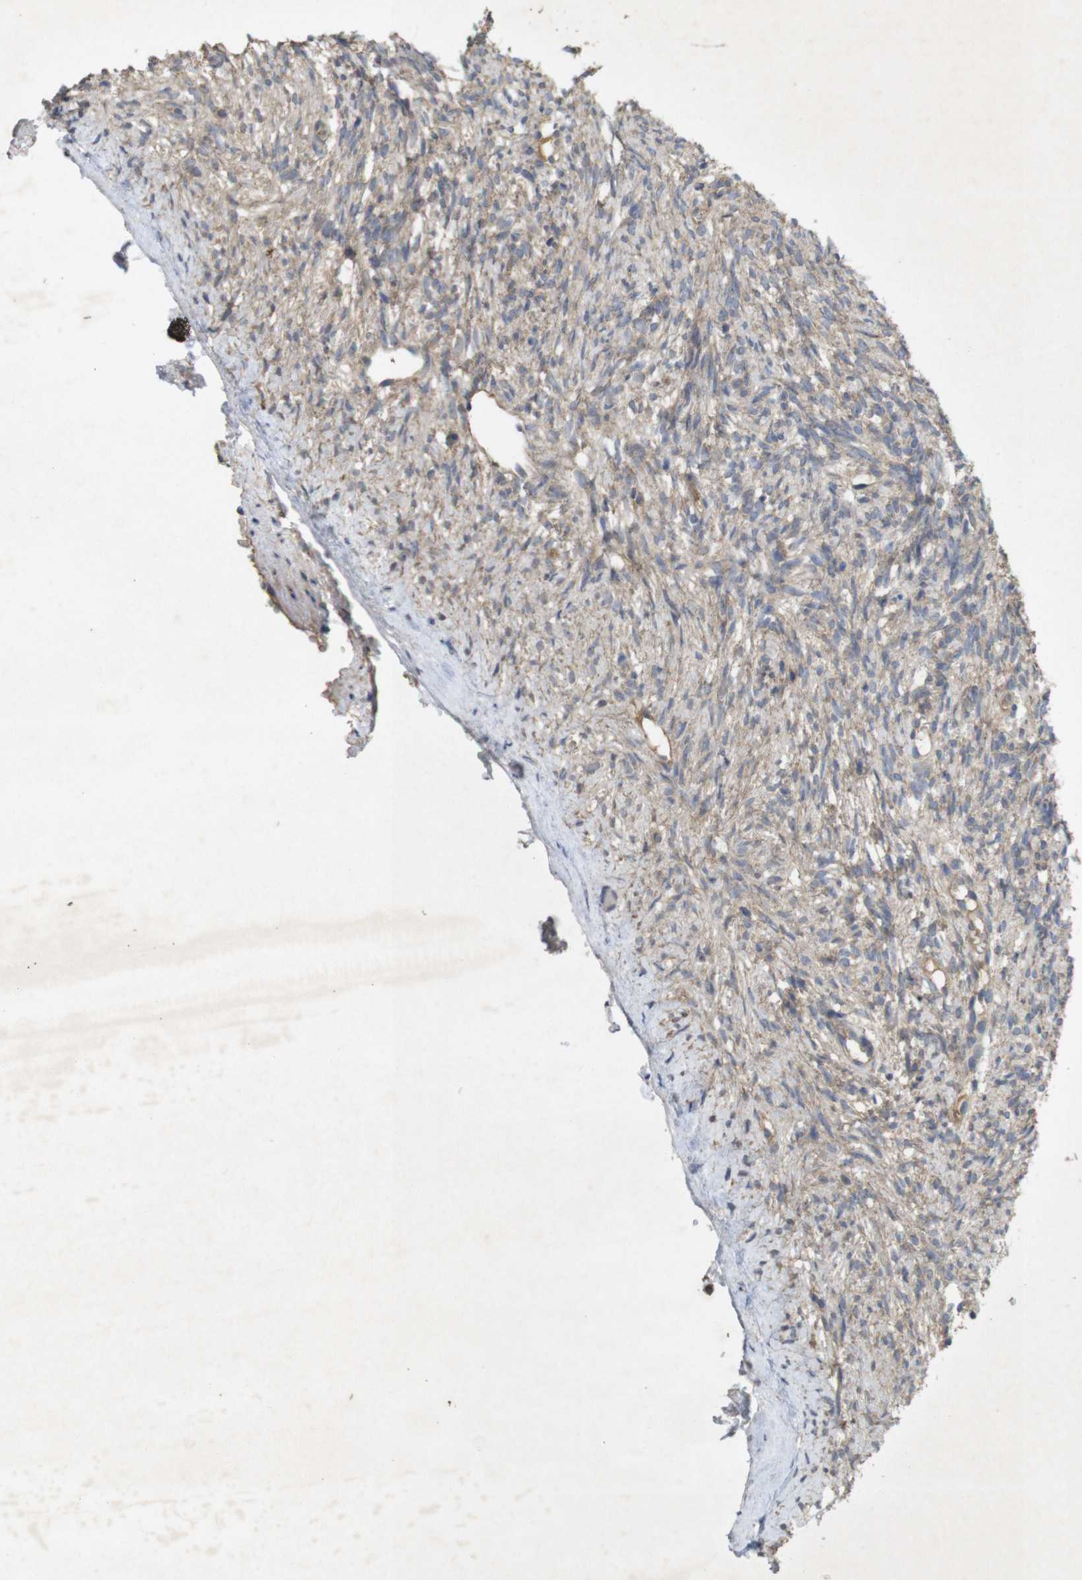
{"staining": {"intensity": "weak", "quantity": "25%-75%", "location": "cytoplasmic/membranous"}, "tissue": "ovary", "cell_type": "Ovarian stroma cells", "image_type": "normal", "snomed": [{"axis": "morphology", "description": "Normal tissue, NOS"}, {"axis": "topography", "description": "Ovary"}], "caption": "Benign ovary exhibits weak cytoplasmic/membranous staining in approximately 25%-75% of ovarian stroma cells, visualized by immunohistochemistry.", "gene": "KCNS3", "patient": {"sex": "female", "age": 33}}